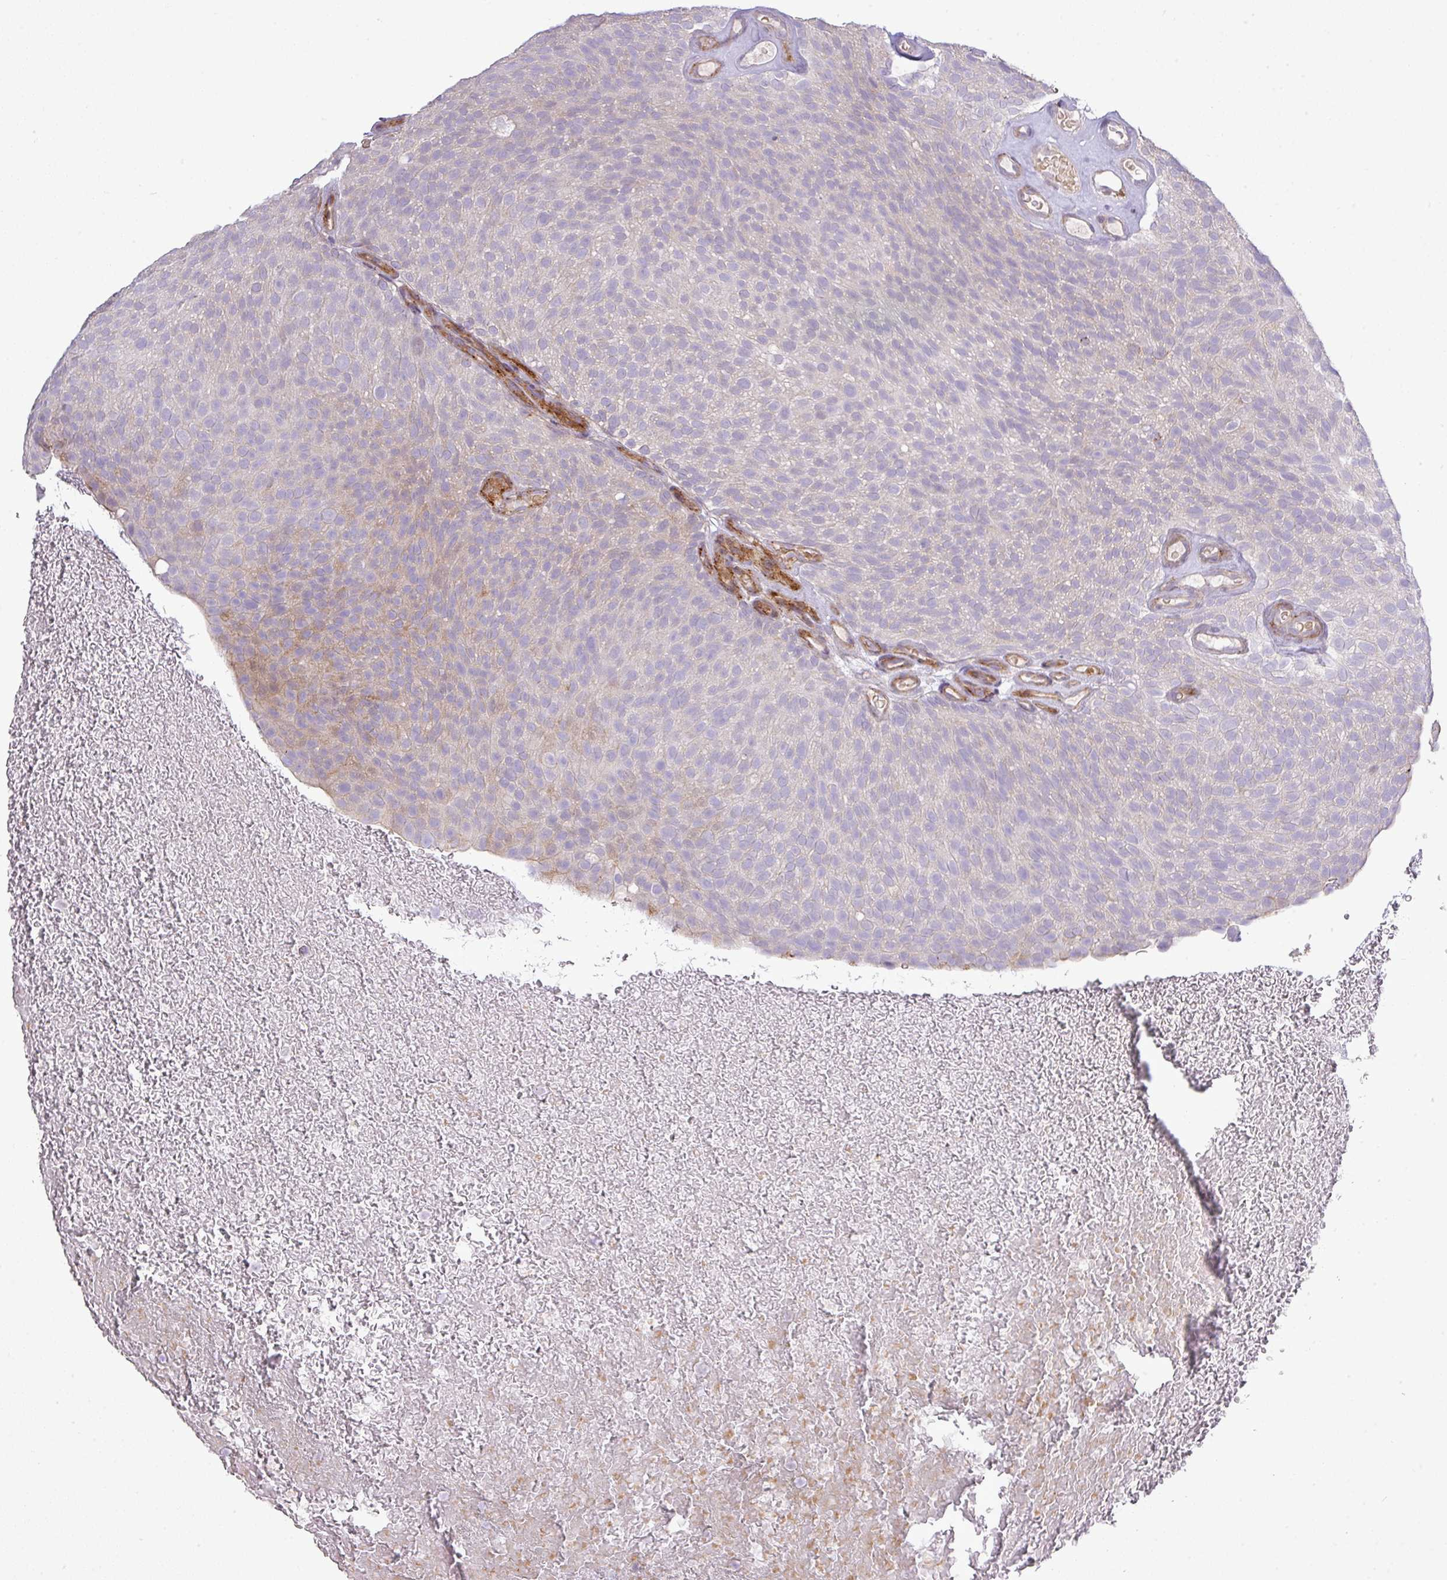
{"staining": {"intensity": "weak", "quantity": "<25%", "location": "cytoplasmic/membranous"}, "tissue": "urothelial cancer", "cell_type": "Tumor cells", "image_type": "cancer", "snomed": [{"axis": "morphology", "description": "Urothelial carcinoma, Low grade"}, {"axis": "topography", "description": "Urinary bladder"}], "caption": "Human urothelial cancer stained for a protein using immunohistochemistry reveals no staining in tumor cells.", "gene": "TPRA1", "patient": {"sex": "male", "age": 78}}